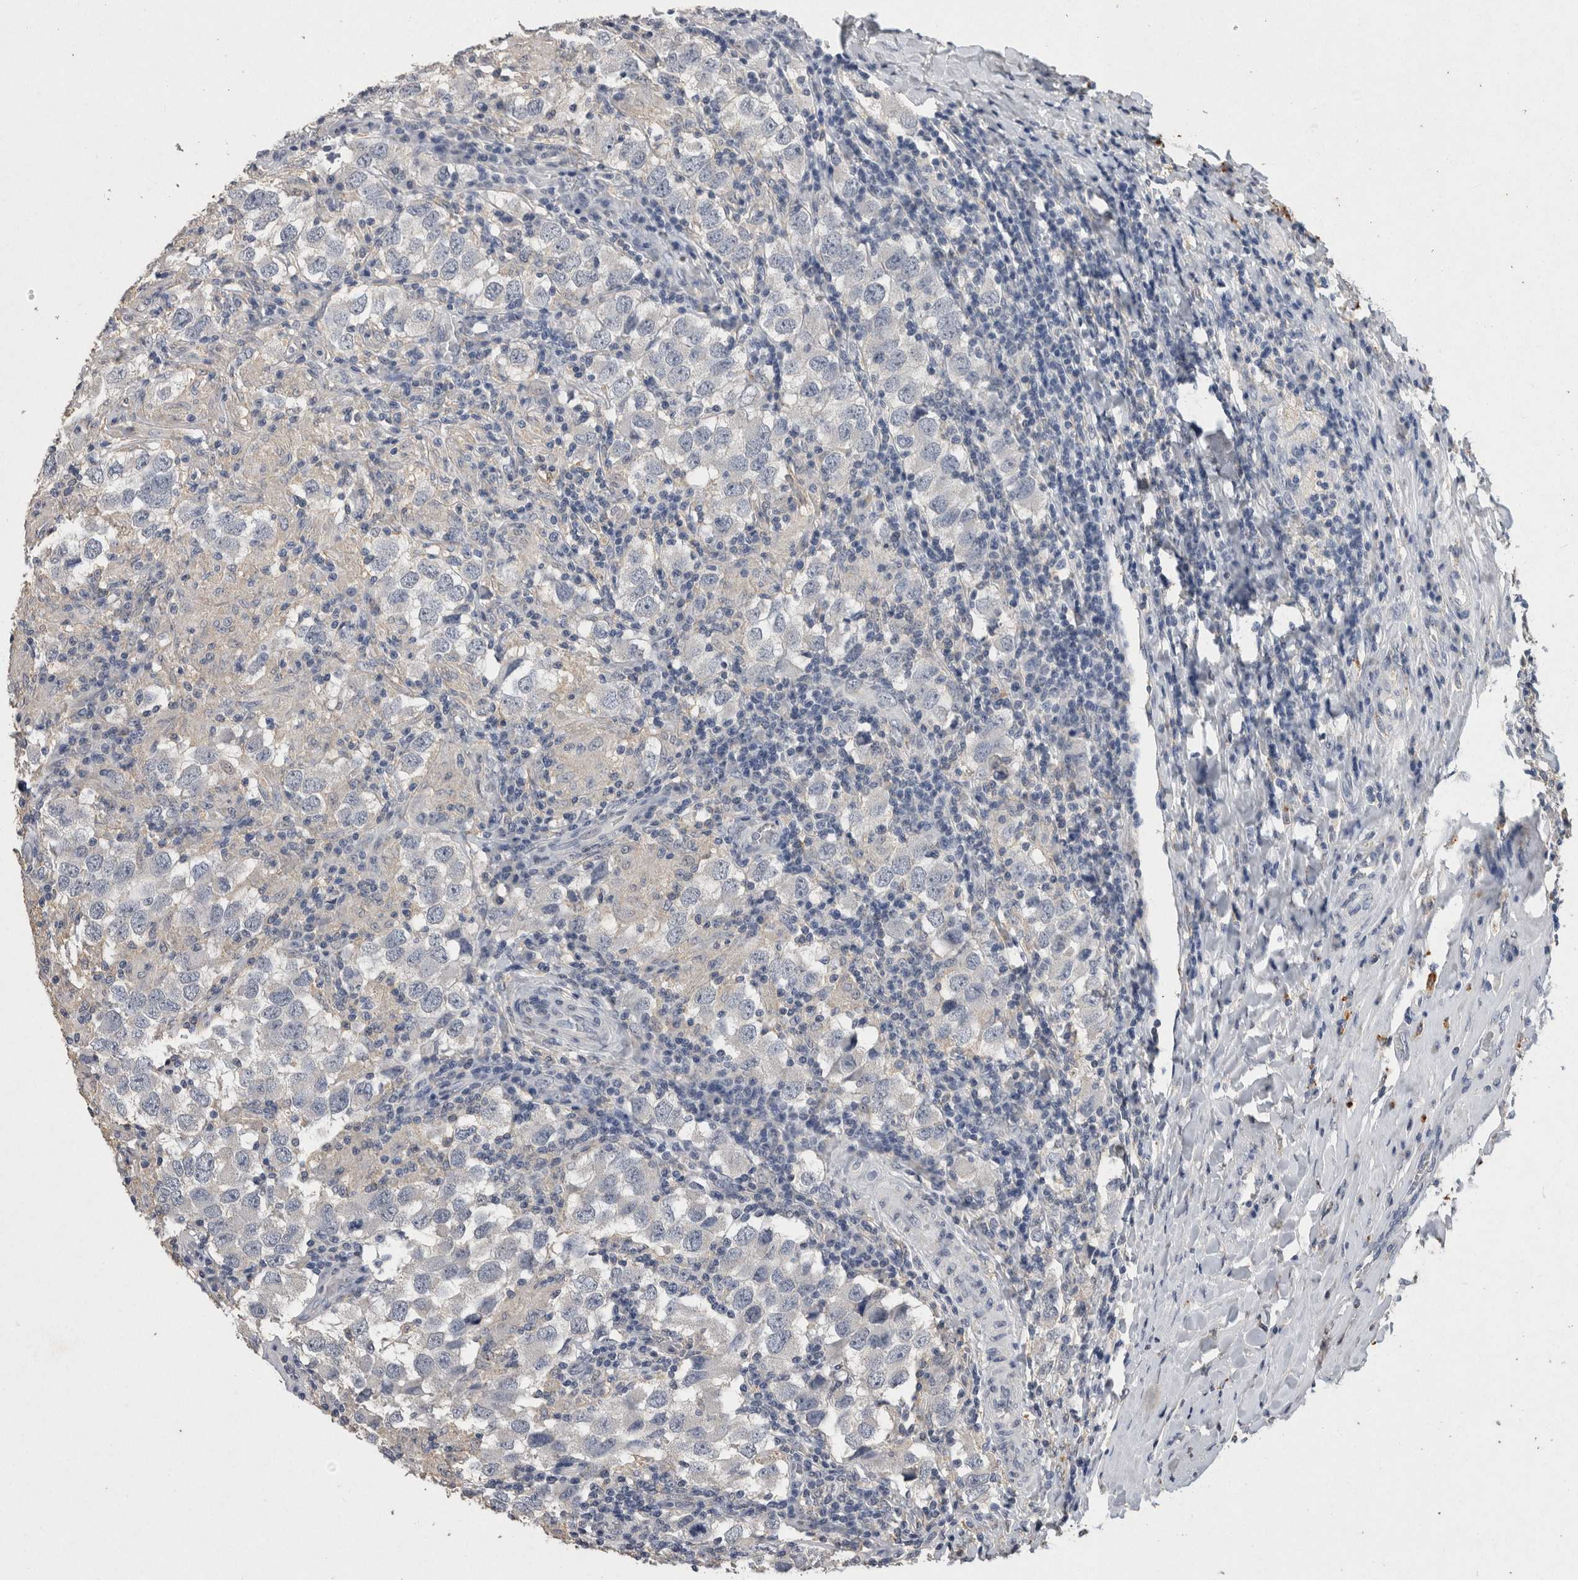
{"staining": {"intensity": "negative", "quantity": "none", "location": "none"}, "tissue": "testis cancer", "cell_type": "Tumor cells", "image_type": "cancer", "snomed": [{"axis": "morphology", "description": "Carcinoma, Embryonal, NOS"}, {"axis": "topography", "description": "Testis"}], "caption": "Immunohistochemistry (IHC) of human embryonal carcinoma (testis) reveals no positivity in tumor cells.", "gene": "CNTFR", "patient": {"sex": "male", "age": 21}}